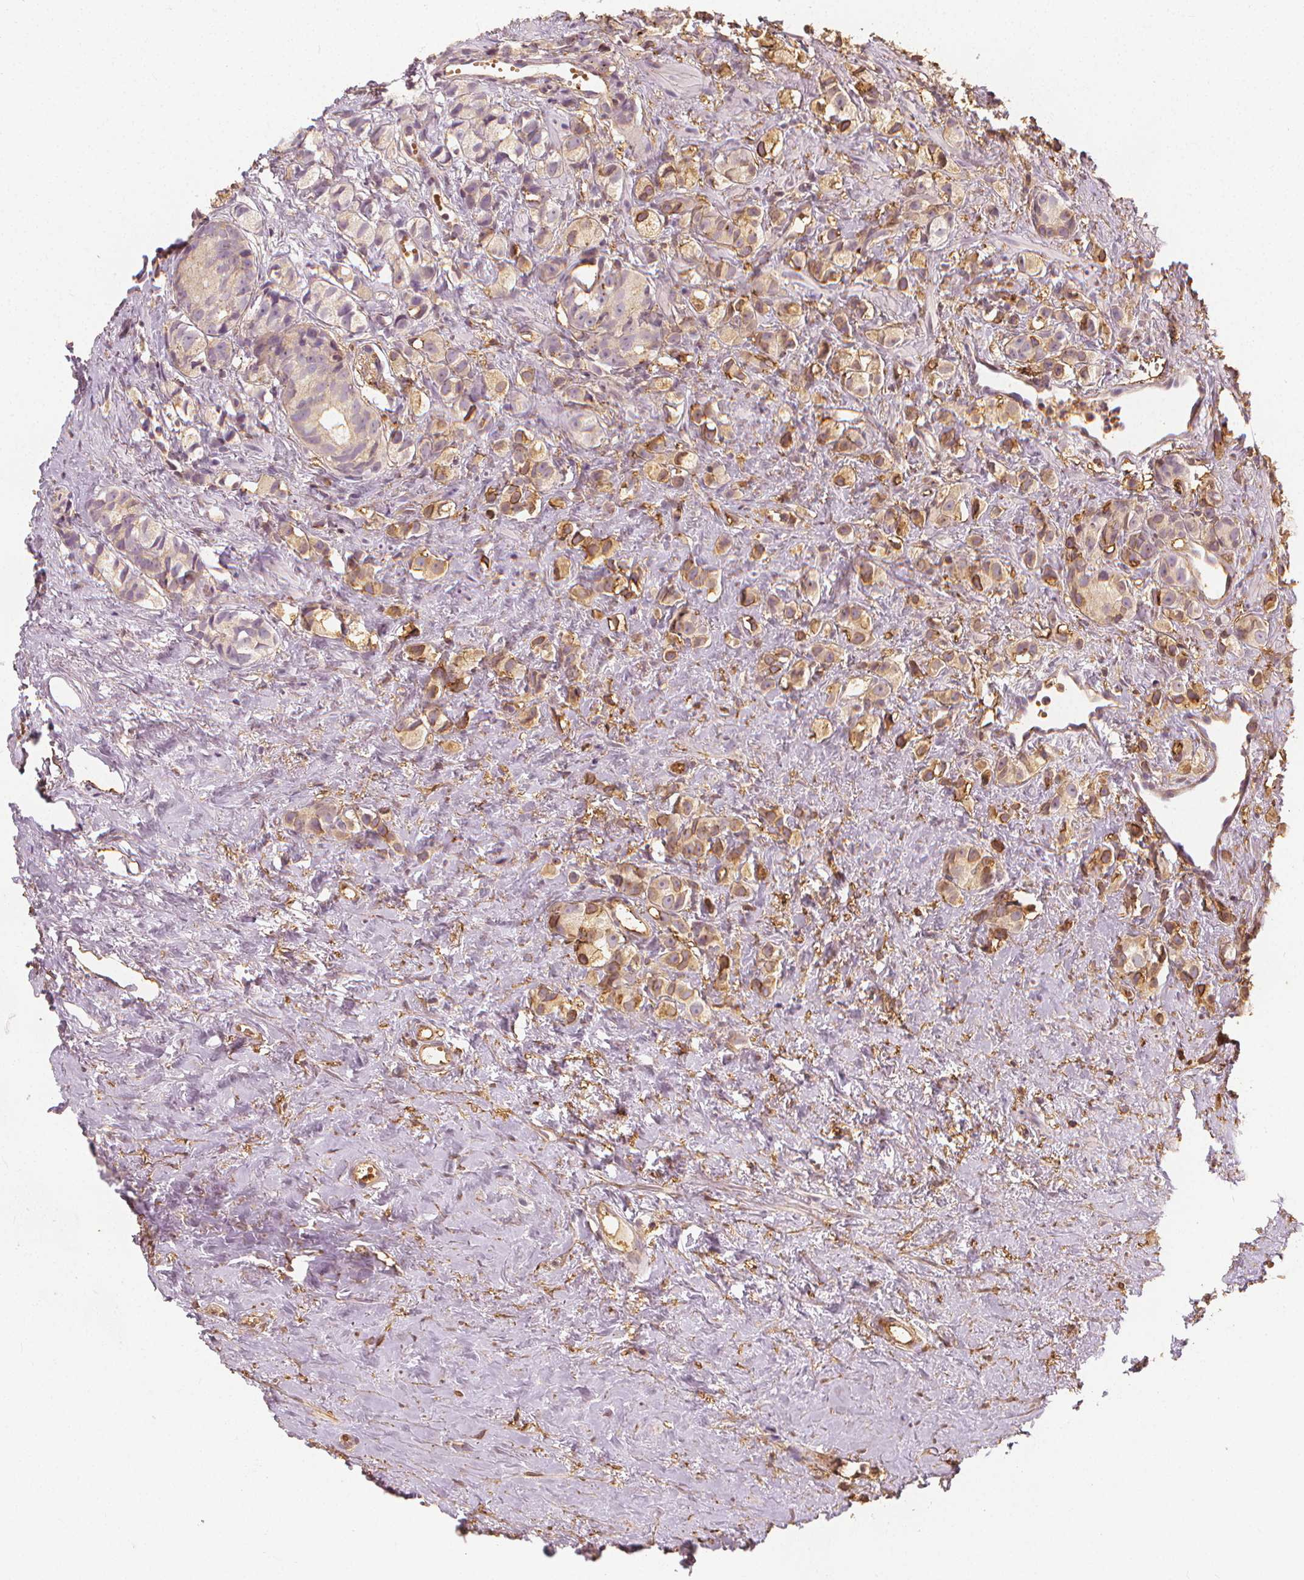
{"staining": {"intensity": "moderate", "quantity": "<25%", "location": "cytoplasmic/membranous"}, "tissue": "prostate cancer", "cell_type": "Tumor cells", "image_type": "cancer", "snomed": [{"axis": "morphology", "description": "Adenocarcinoma, High grade"}, {"axis": "topography", "description": "Prostate"}], "caption": "Human prostate cancer (adenocarcinoma (high-grade)) stained with a brown dye displays moderate cytoplasmic/membranous positive expression in about <25% of tumor cells.", "gene": "ARHGAP26", "patient": {"sex": "male", "age": 81}}